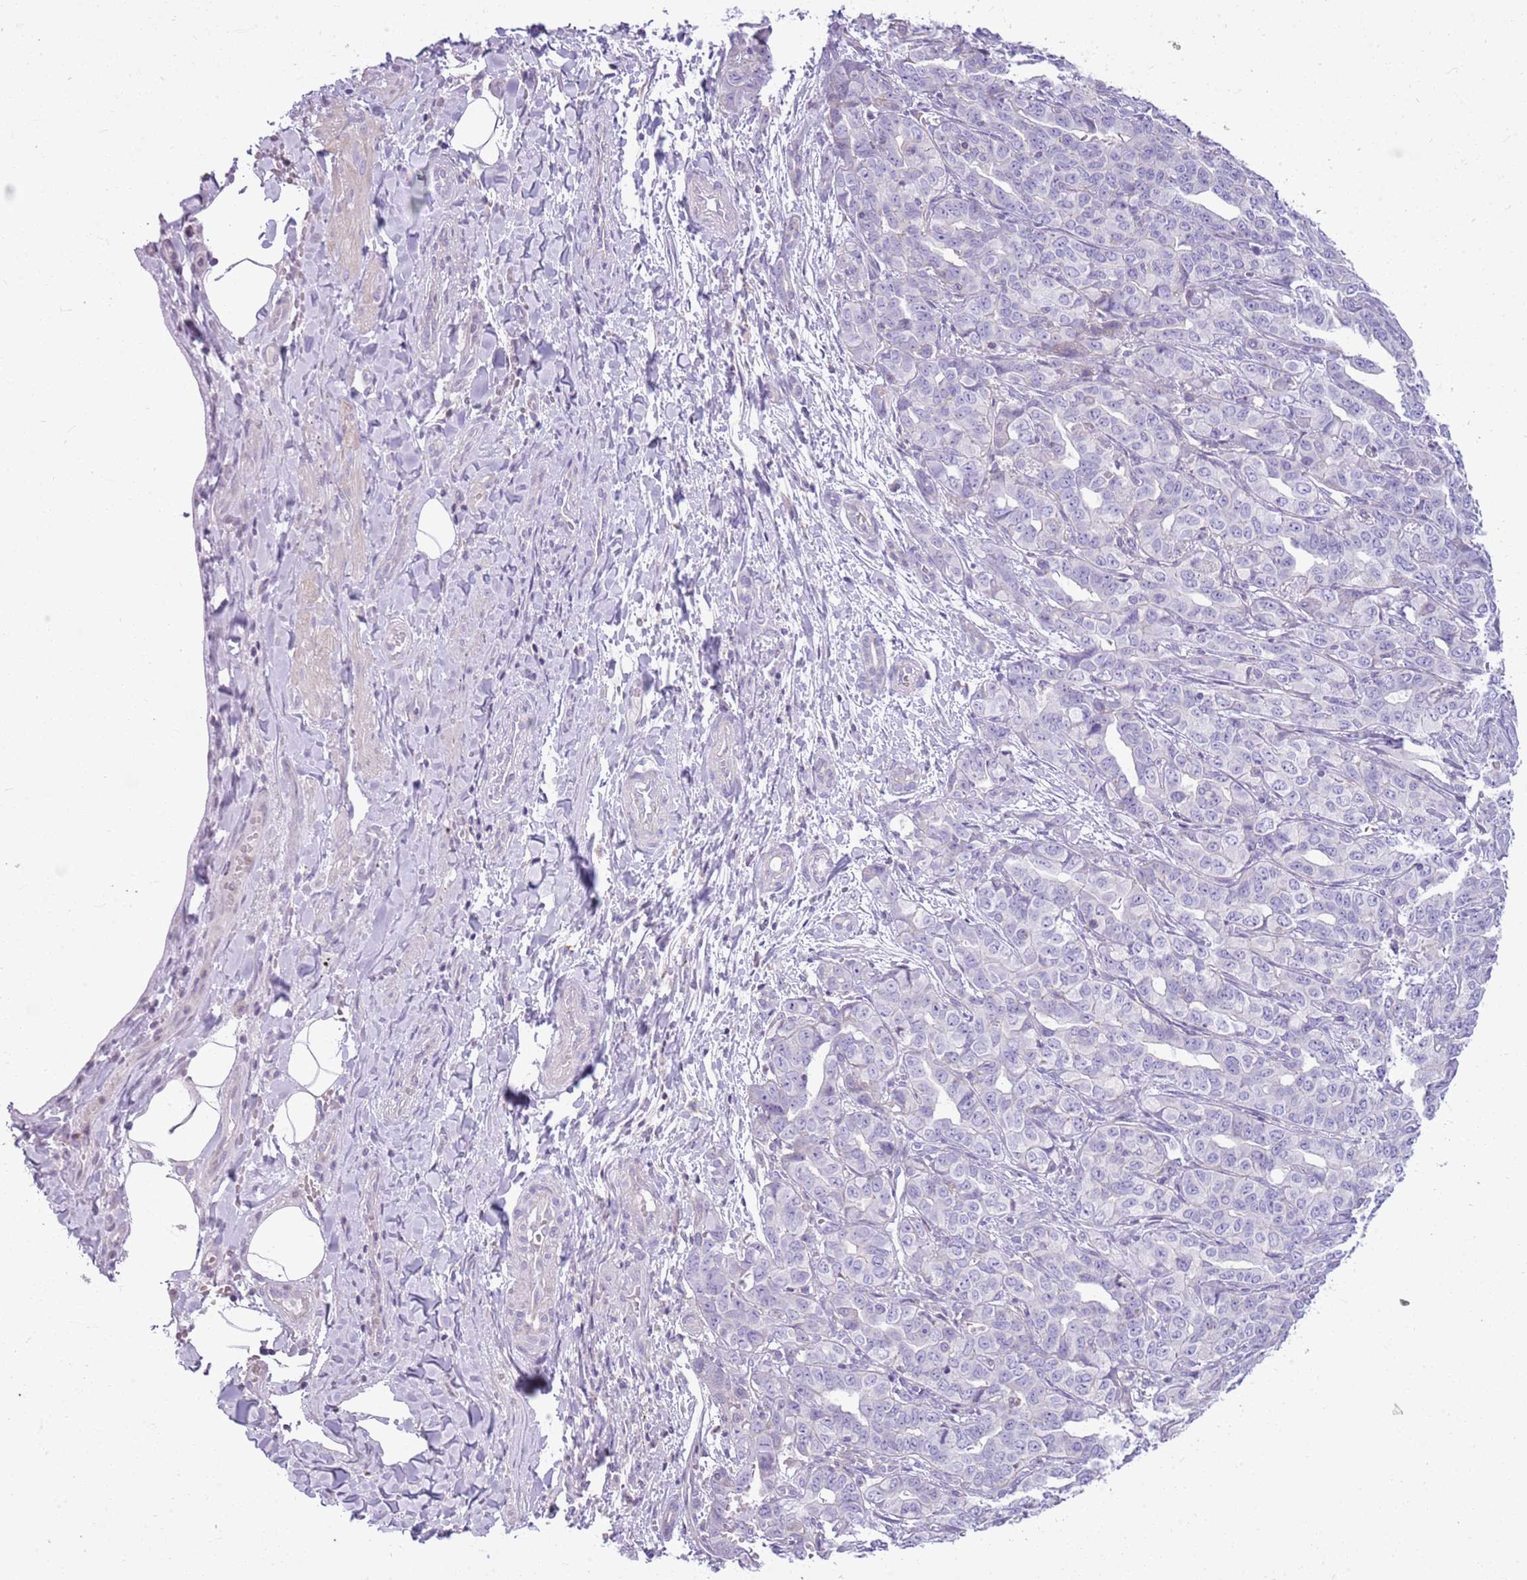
{"staining": {"intensity": "negative", "quantity": "none", "location": "none"}, "tissue": "liver cancer", "cell_type": "Tumor cells", "image_type": "cancer", "snomed": [{"axis": "morphology", "description": "Cholangiocarcinoma"}, {"axis": "topography", "description": "Liver"}], "caption": "The image displays no significant positivity in tumor cells of cholangiocarcinoma (liver).", "gene": "CNPPD1", "patient": {"sex": "male", "age": 59}}